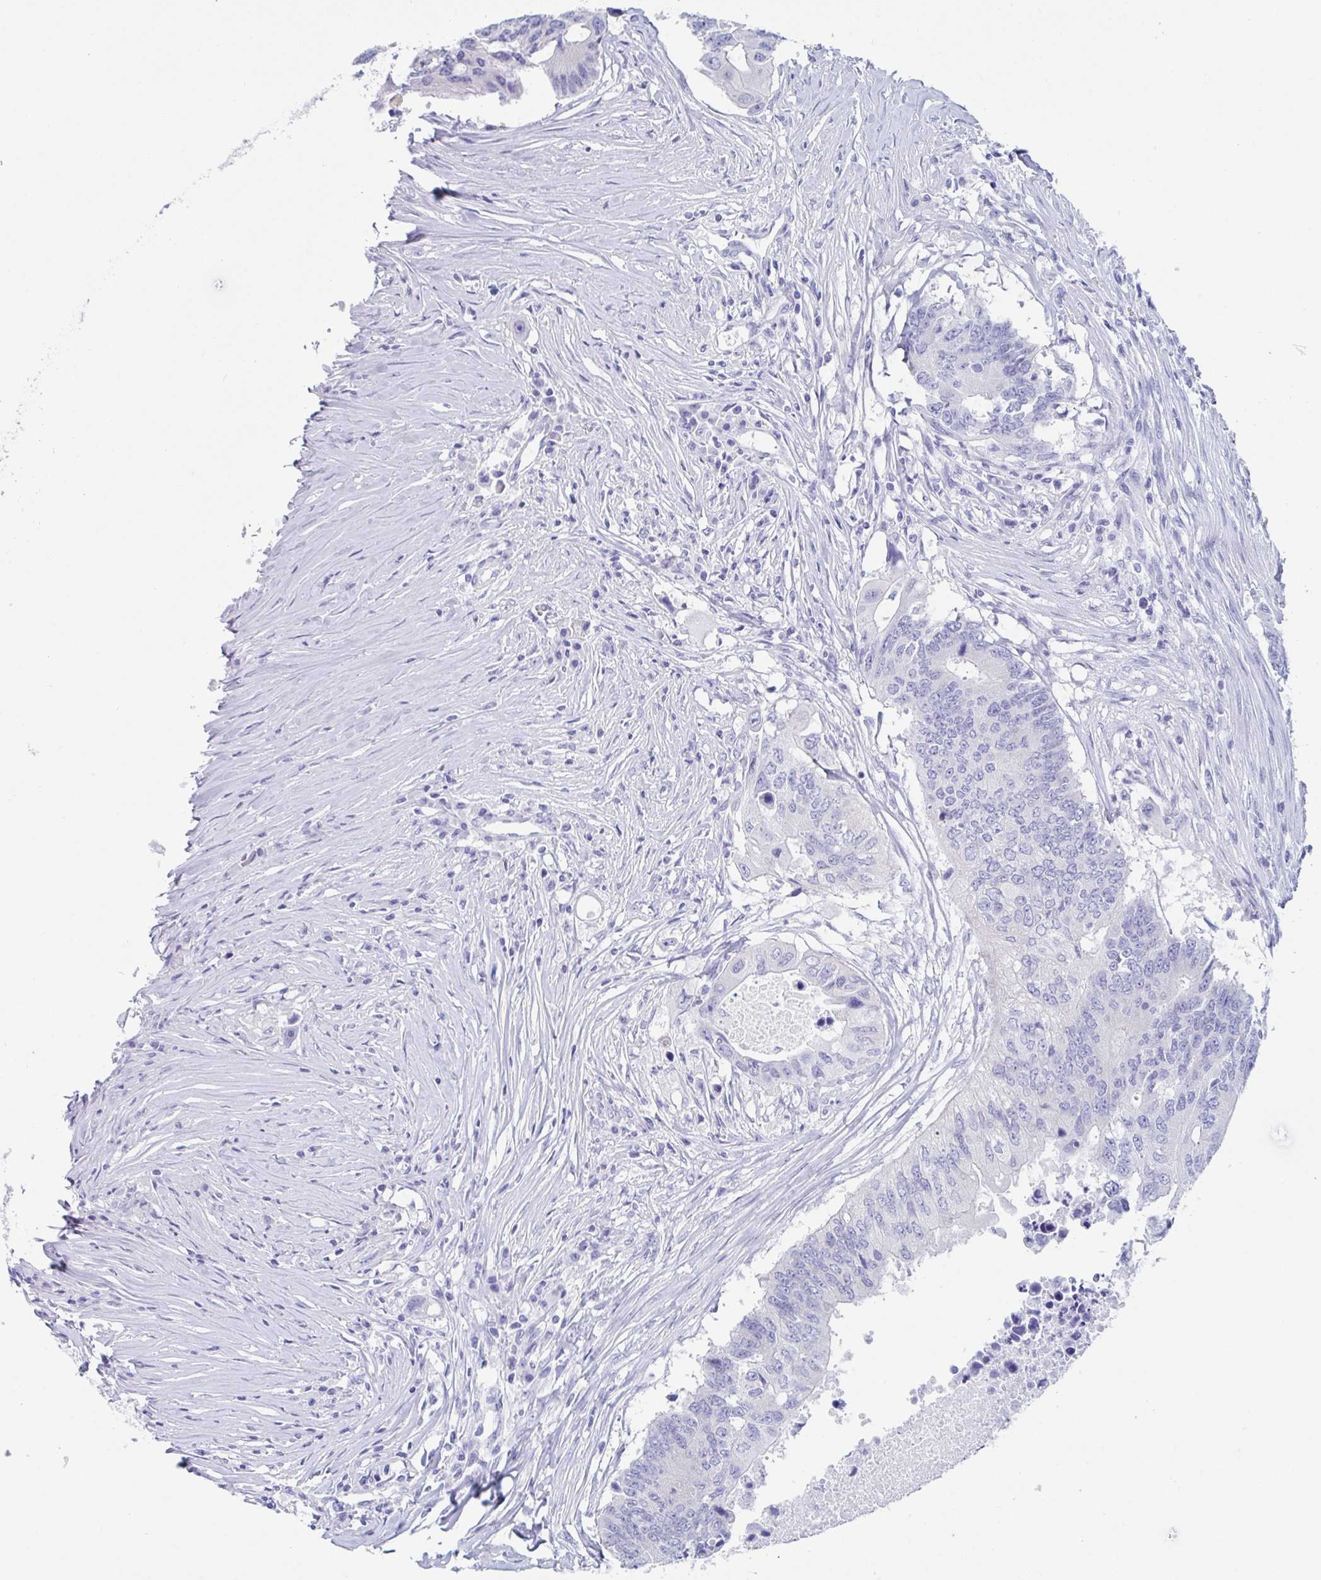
{"staining": {"intensity": "negative", "quantity": "none", "location": "none"}, "tissue": "colorectal cancer", "cell_type": "Tumor cells", "image_type": "cancer", "snomed": [{"axis": "morphology", "description": "Adenocarcinoma, NOS"}, {"axis": "topography", "description": "Colon"}], "caption": "Tumor cells show no significant protein staining in colorectal cancer.", "gene": "ZPBP", "patient": {"sex": "male", "age": 71}}